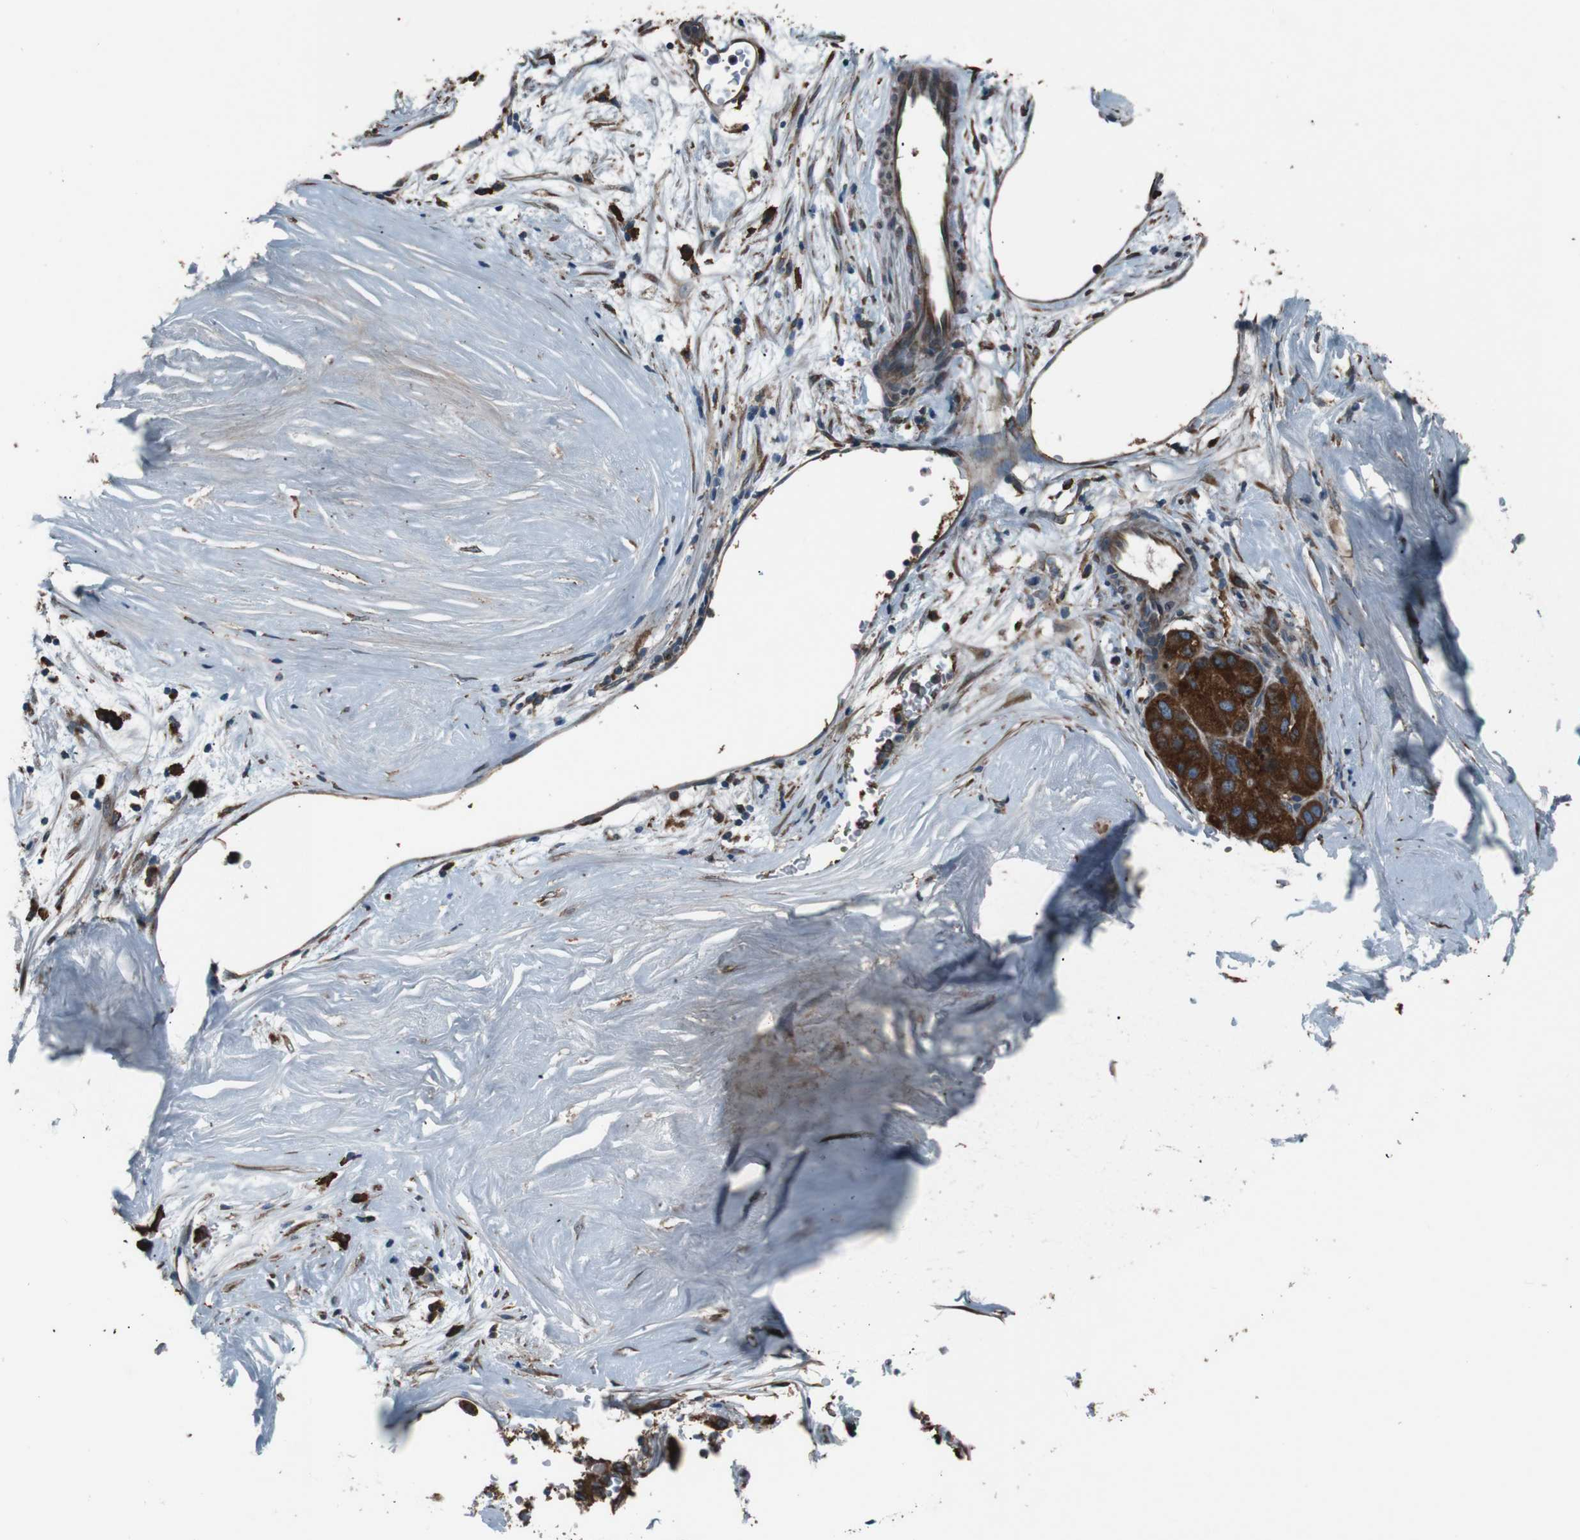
{"staining": {"intensity": "moderate", "quantity": ">75%", "location": "cytoplasmic/membranous"}, "tissue": "liver cancer", "cell_type": "Tumor cells", "image_type": "cancer", "snomed": [{"axis": "morphology", "description": "Carcinoma, Hepatocellular, NOS"}, {"axis": "topography", "description": "Liver"}], "caption": "Tumor cells exhibit moderate cytoplasmic/membranous staining in about >75% of cells in liver hepatocellular carcinoma. (Brightfield microscopy of DAB IHC at high magnification).", "gene": "SIGMAR1", "patient": {"sex": "male", "age": 80}}